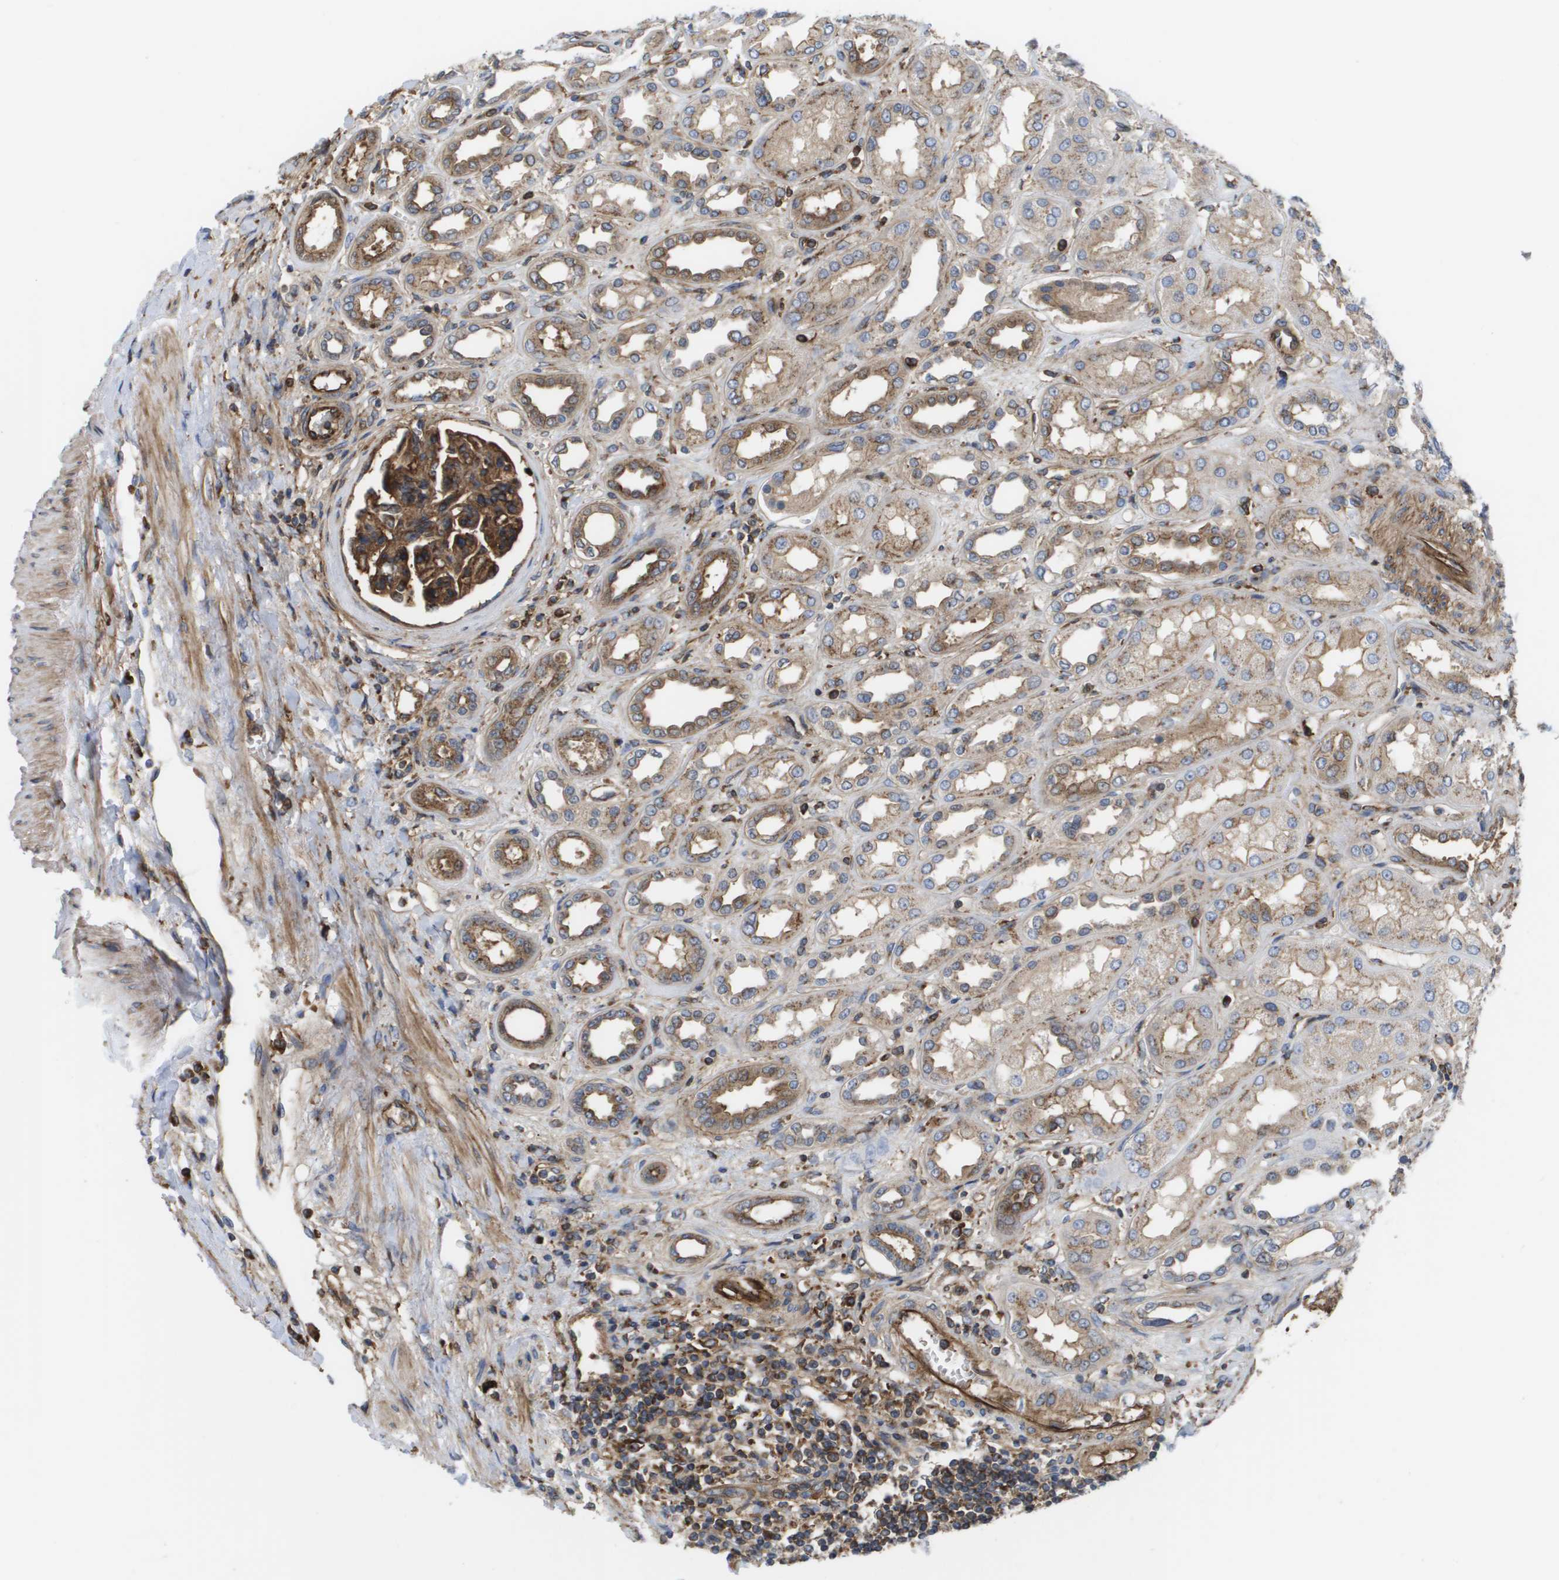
{"staining": {"intensity": "strong", "quantity": ">75%", "location": "cytoplasmic/membranous"}, "tissue": "kidney", "cell_type": "Cells in glomeruli", "image_type": "normal", "snomed": [{"axis": "morphology", "description": "Normal tissue, NOS"}, {"axis": "topography", "description": "Kidney"}], "caption": "Brown immunohistochemical staining in unremarkable kidney exhibits strong cytoplasmic/membranous staining in approximately >75% of cells in glomeruli.", "gene": "BST2", "patient": {"sex": "male", "age": 59}}